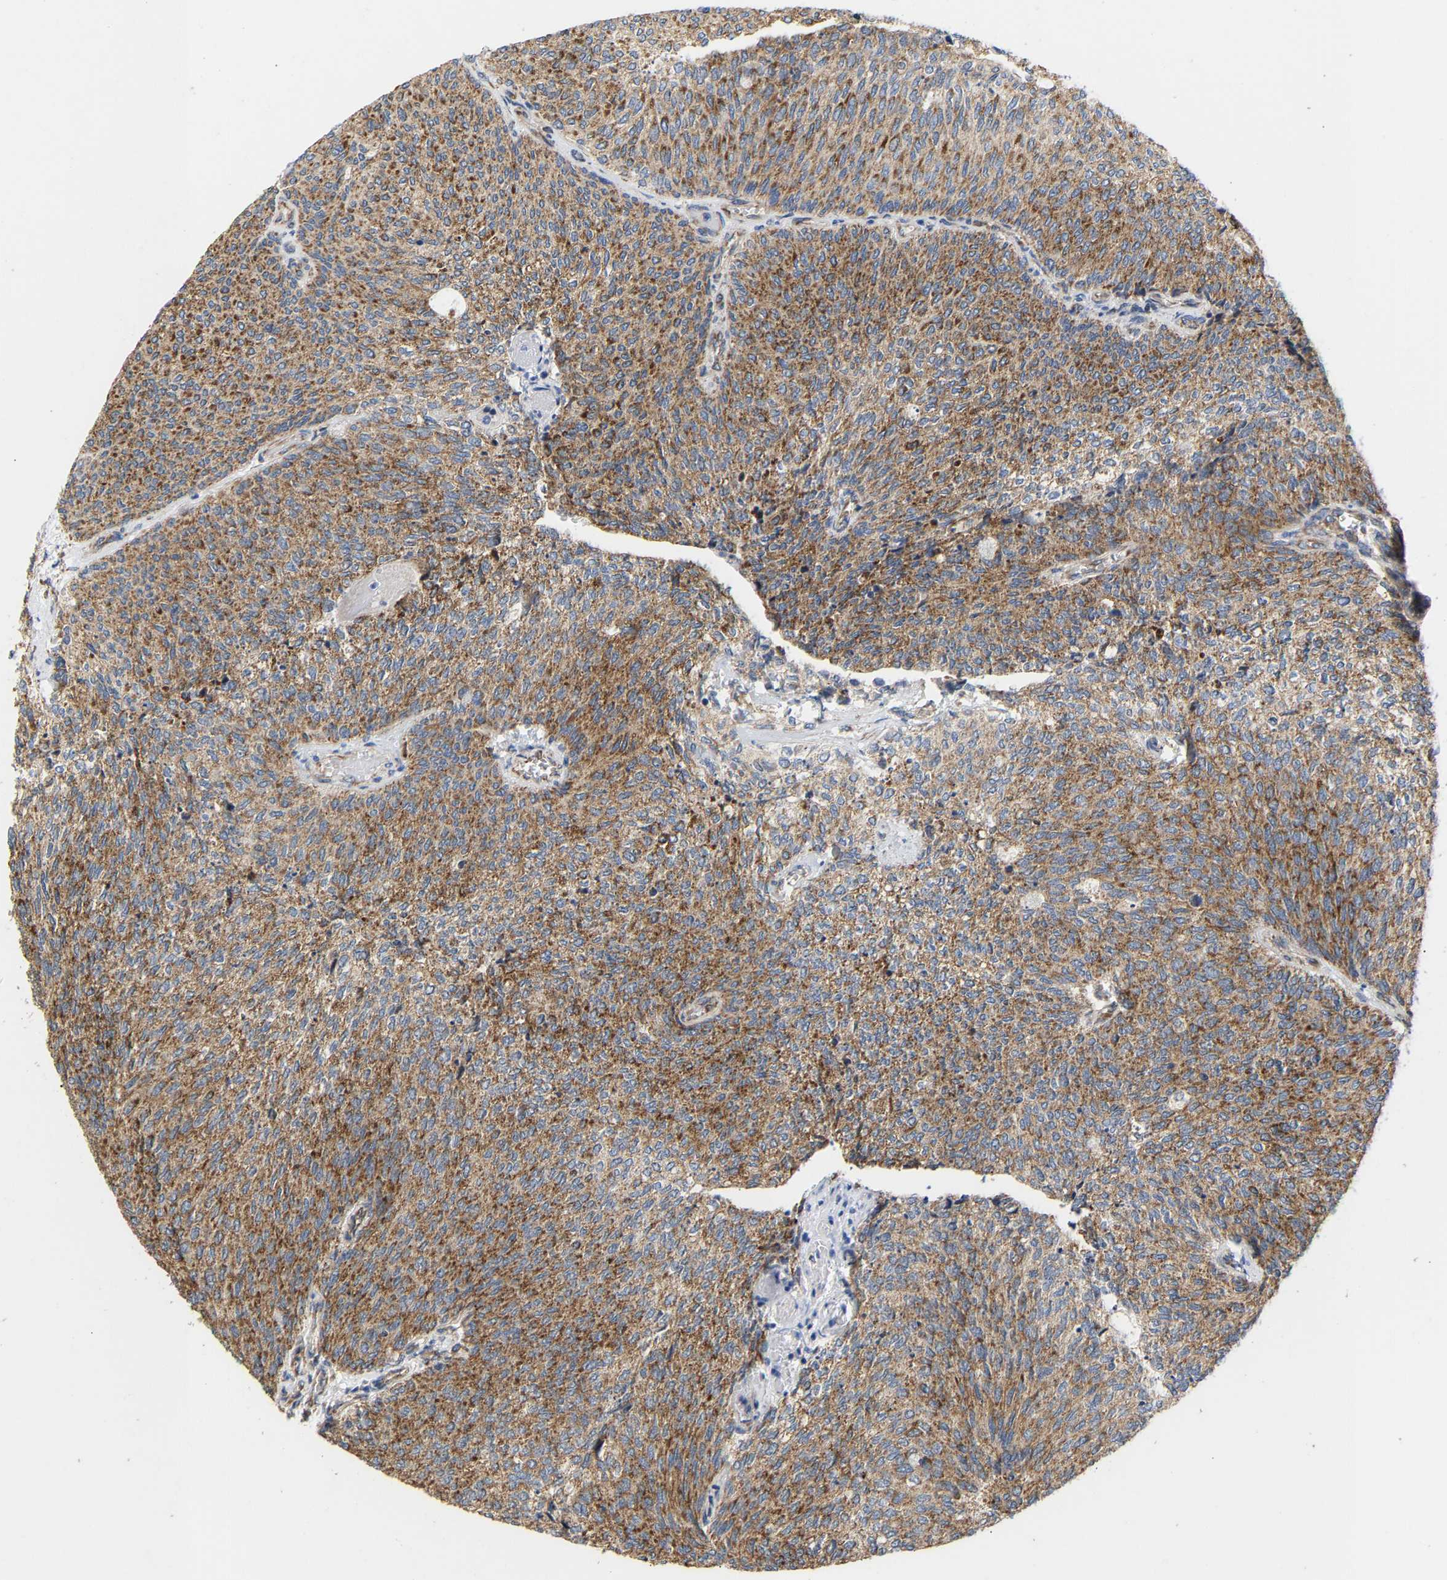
{"staining": {"intensity": "strong", "quantity": "25%-75%", "location": "cytoplasmic/membranous"}, "tissue": "urothelial cancer", "cell_type": "Tumor cells", "image_type": "cancer", "snomed": [{"axis": "morphology", "description": "Urothelial carcinoma, Low grade"}, {"axis": "topography", "description": "Urinary bladder"}], "caption": "Low-grade urothelial carcinoma stained with immunohistochemistry (IHC) reveals strong cytoplasmic/membranous expression in about 25%-75% of tumor cells.", "gene": "TMEM168", "patient": {"sex": "female", "age": 79}}